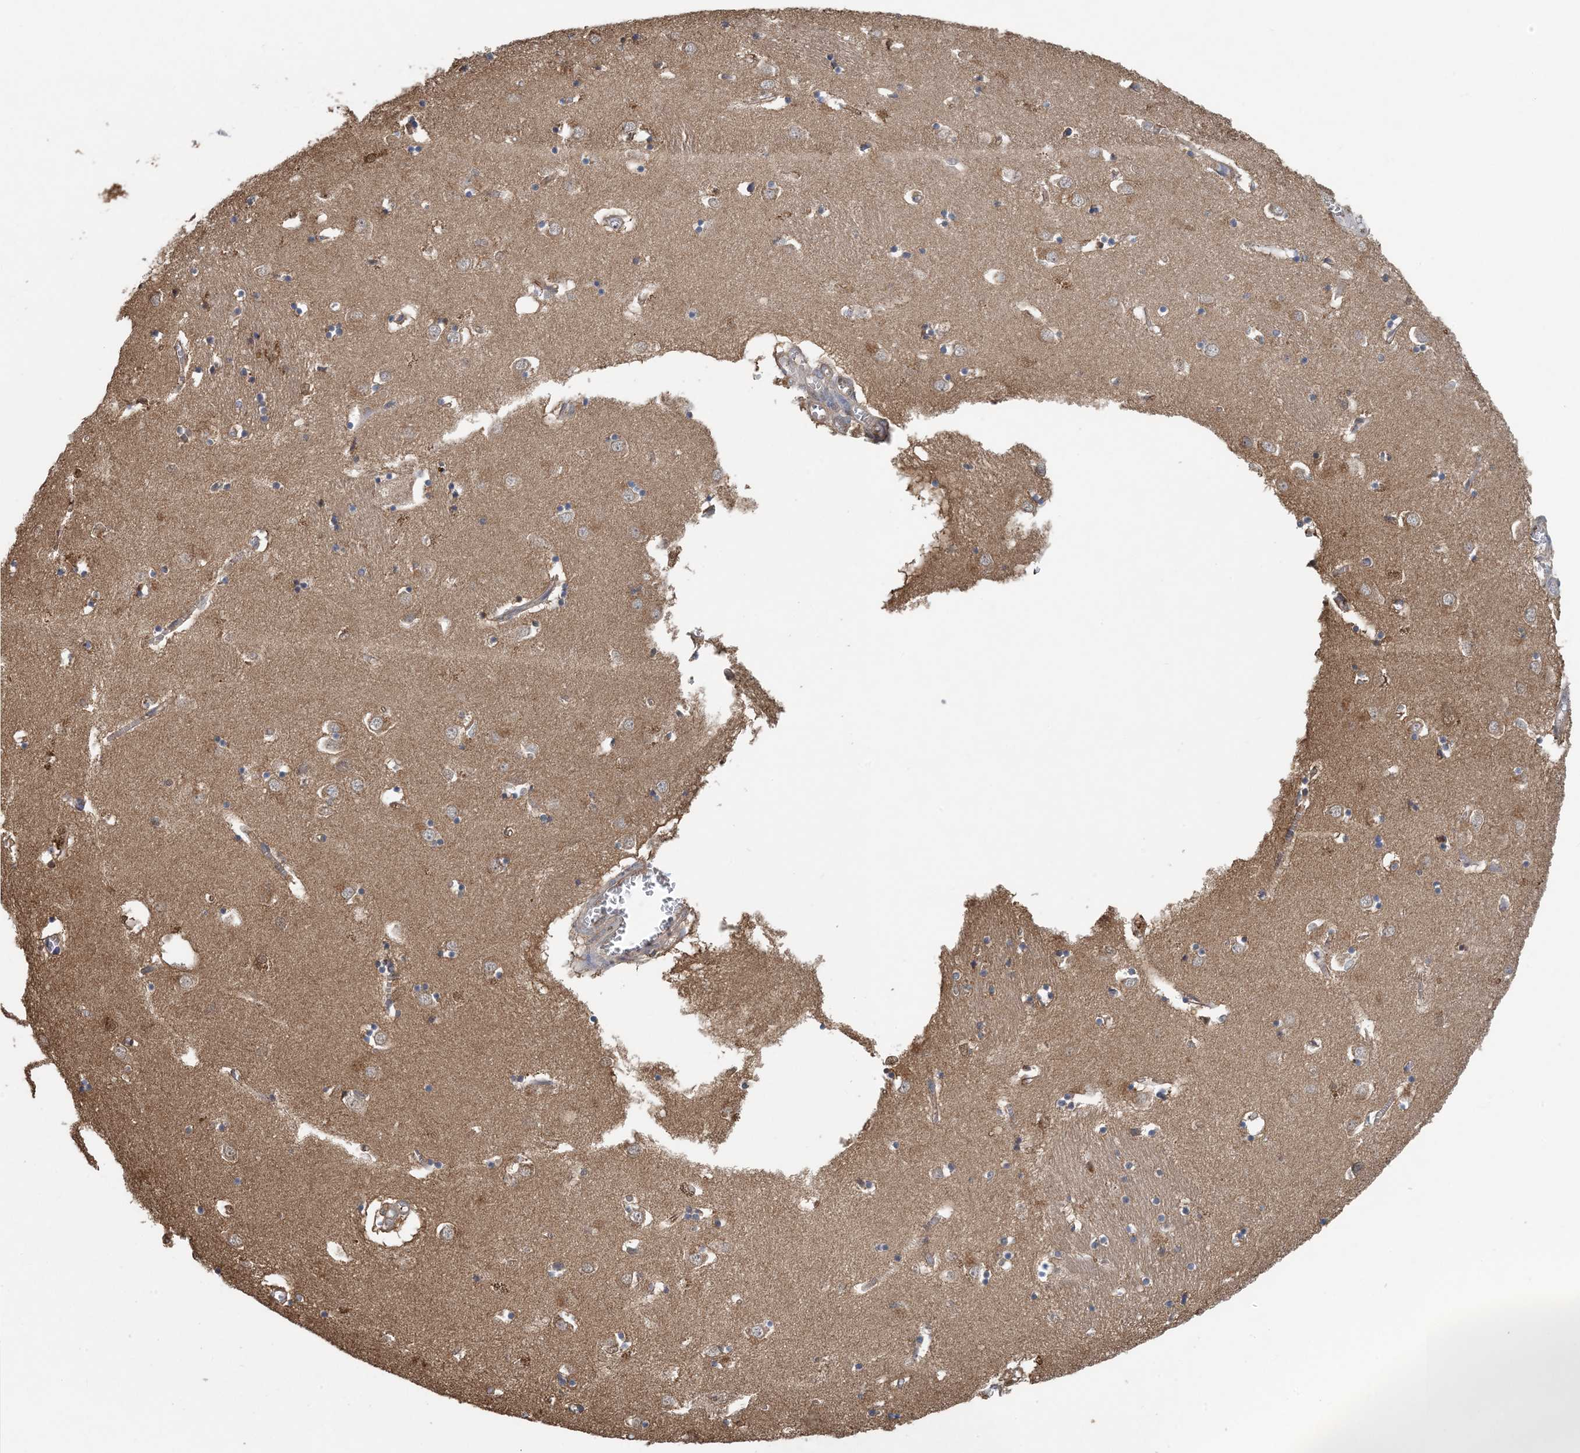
{"staining": {"intensity": "weak", "quantity": "<25%", "location": "cytoplasmic/membranous"}, "tissue": "caudate", "cell_type": "Glial cells", "image_type": "normal", "snomed": [{"axis": "morphology", "description": "Normal tissue, NOS"}, {"axis": "topography", "description": "Lateral ventricle wall"}], "caption": "DAB (3,3'-diaminobenzidine) immunohistochemical staining of benign human caudate exhibits no significant expression in glial cells.", "gene": "HIKESHI", "patient": {"sex": "male", "age": 70}}